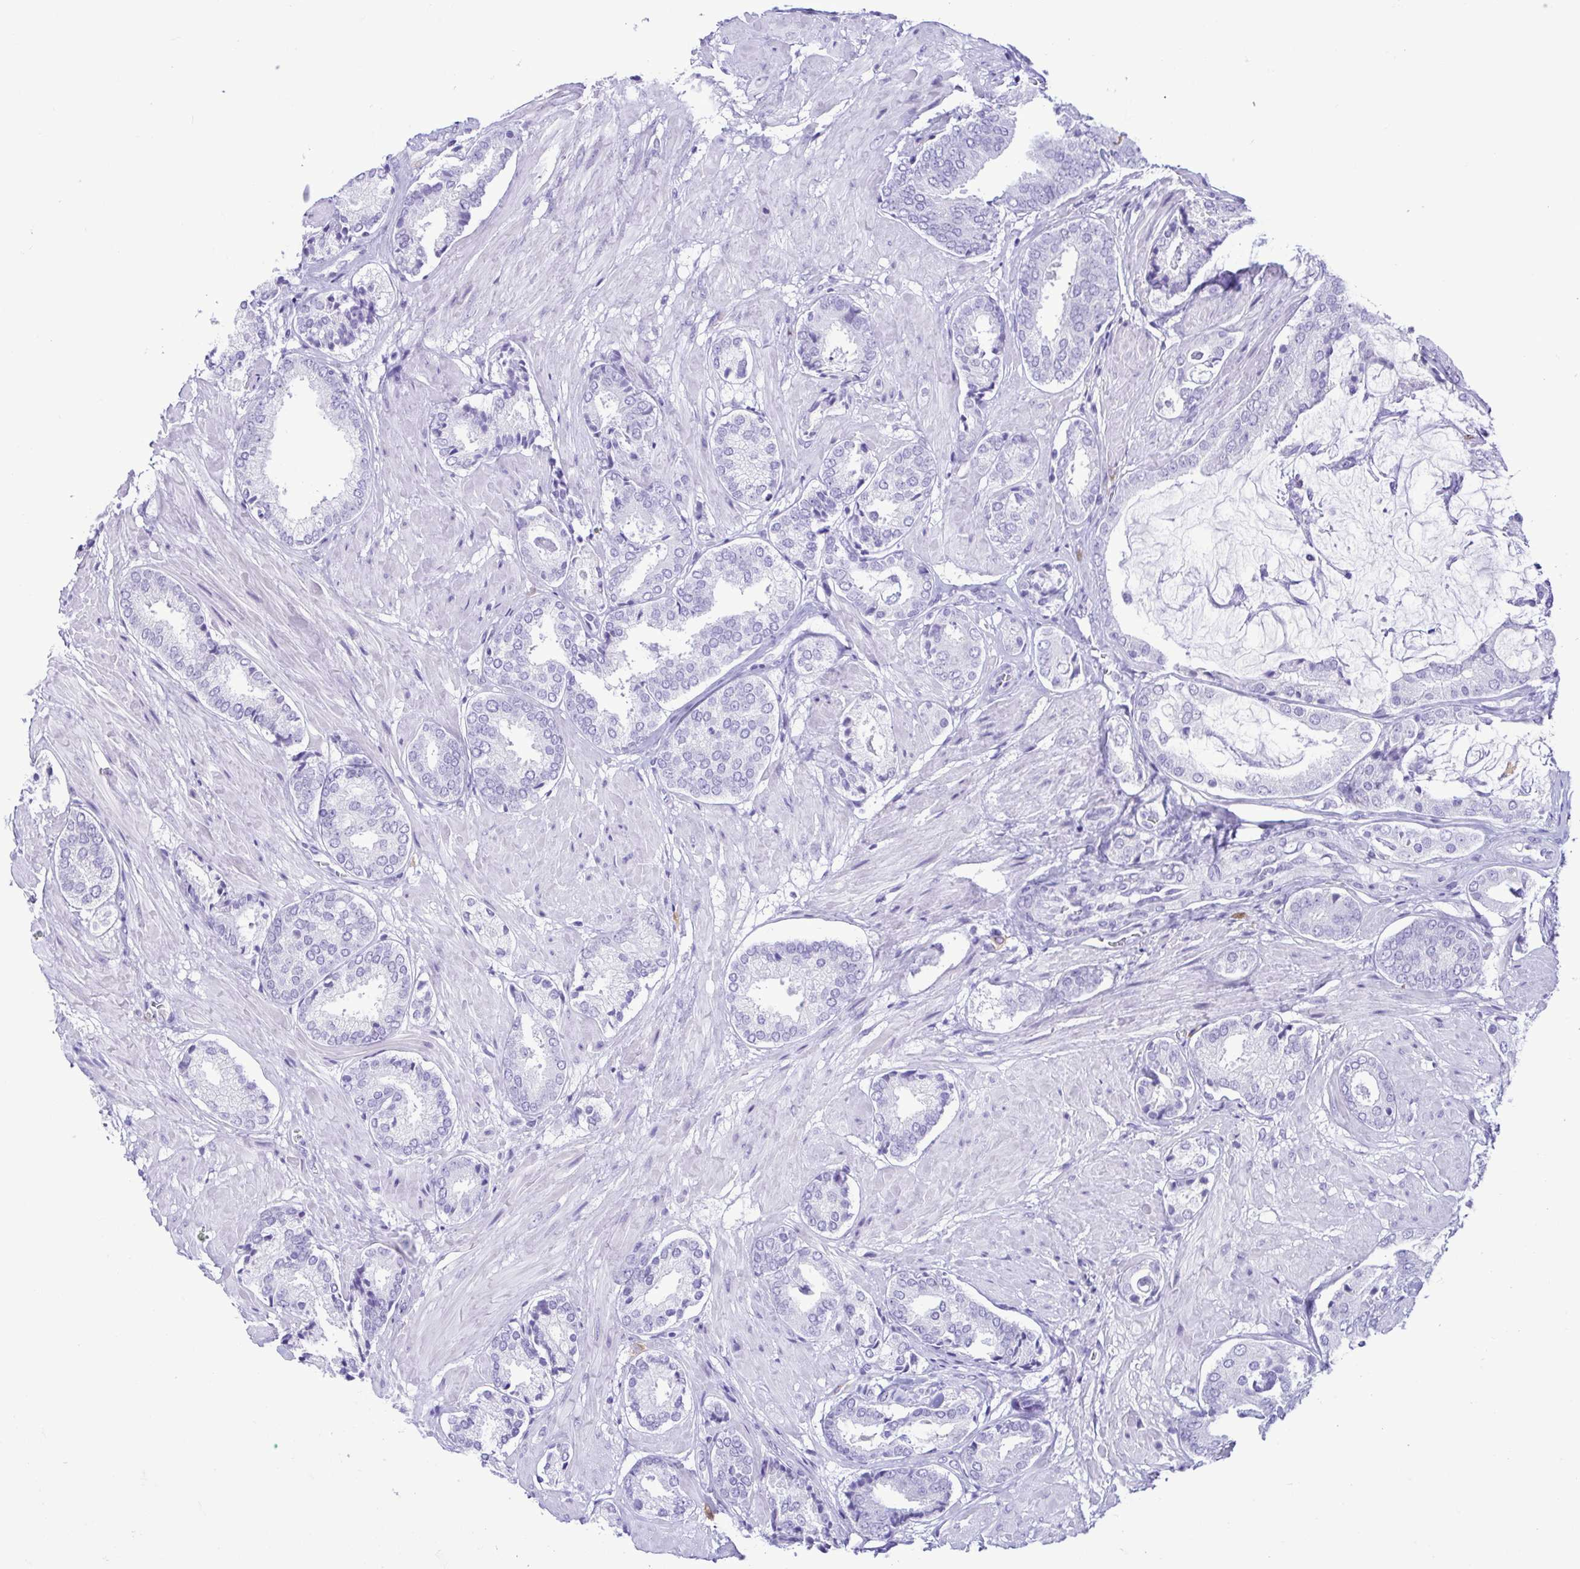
{"staining": {"intensity": "negative", "quantity": "none", "location": "none"}, "tissue": "prostate cancer", "cell_type": "Tumor cells", "image_type": "cancer", "snomed": [{"axis": "morphology", "description": "Adenocarcinoma, High grade"}, {"axis": "topography", "description": "Prostate"}], "caption": "Prostate high-grade adenocarcinoma was stained to show a protein in brown. There is no significant staining in tumor cells.", "gene": "SPATA16", "patient": {"sex": "male", "age": 56}}